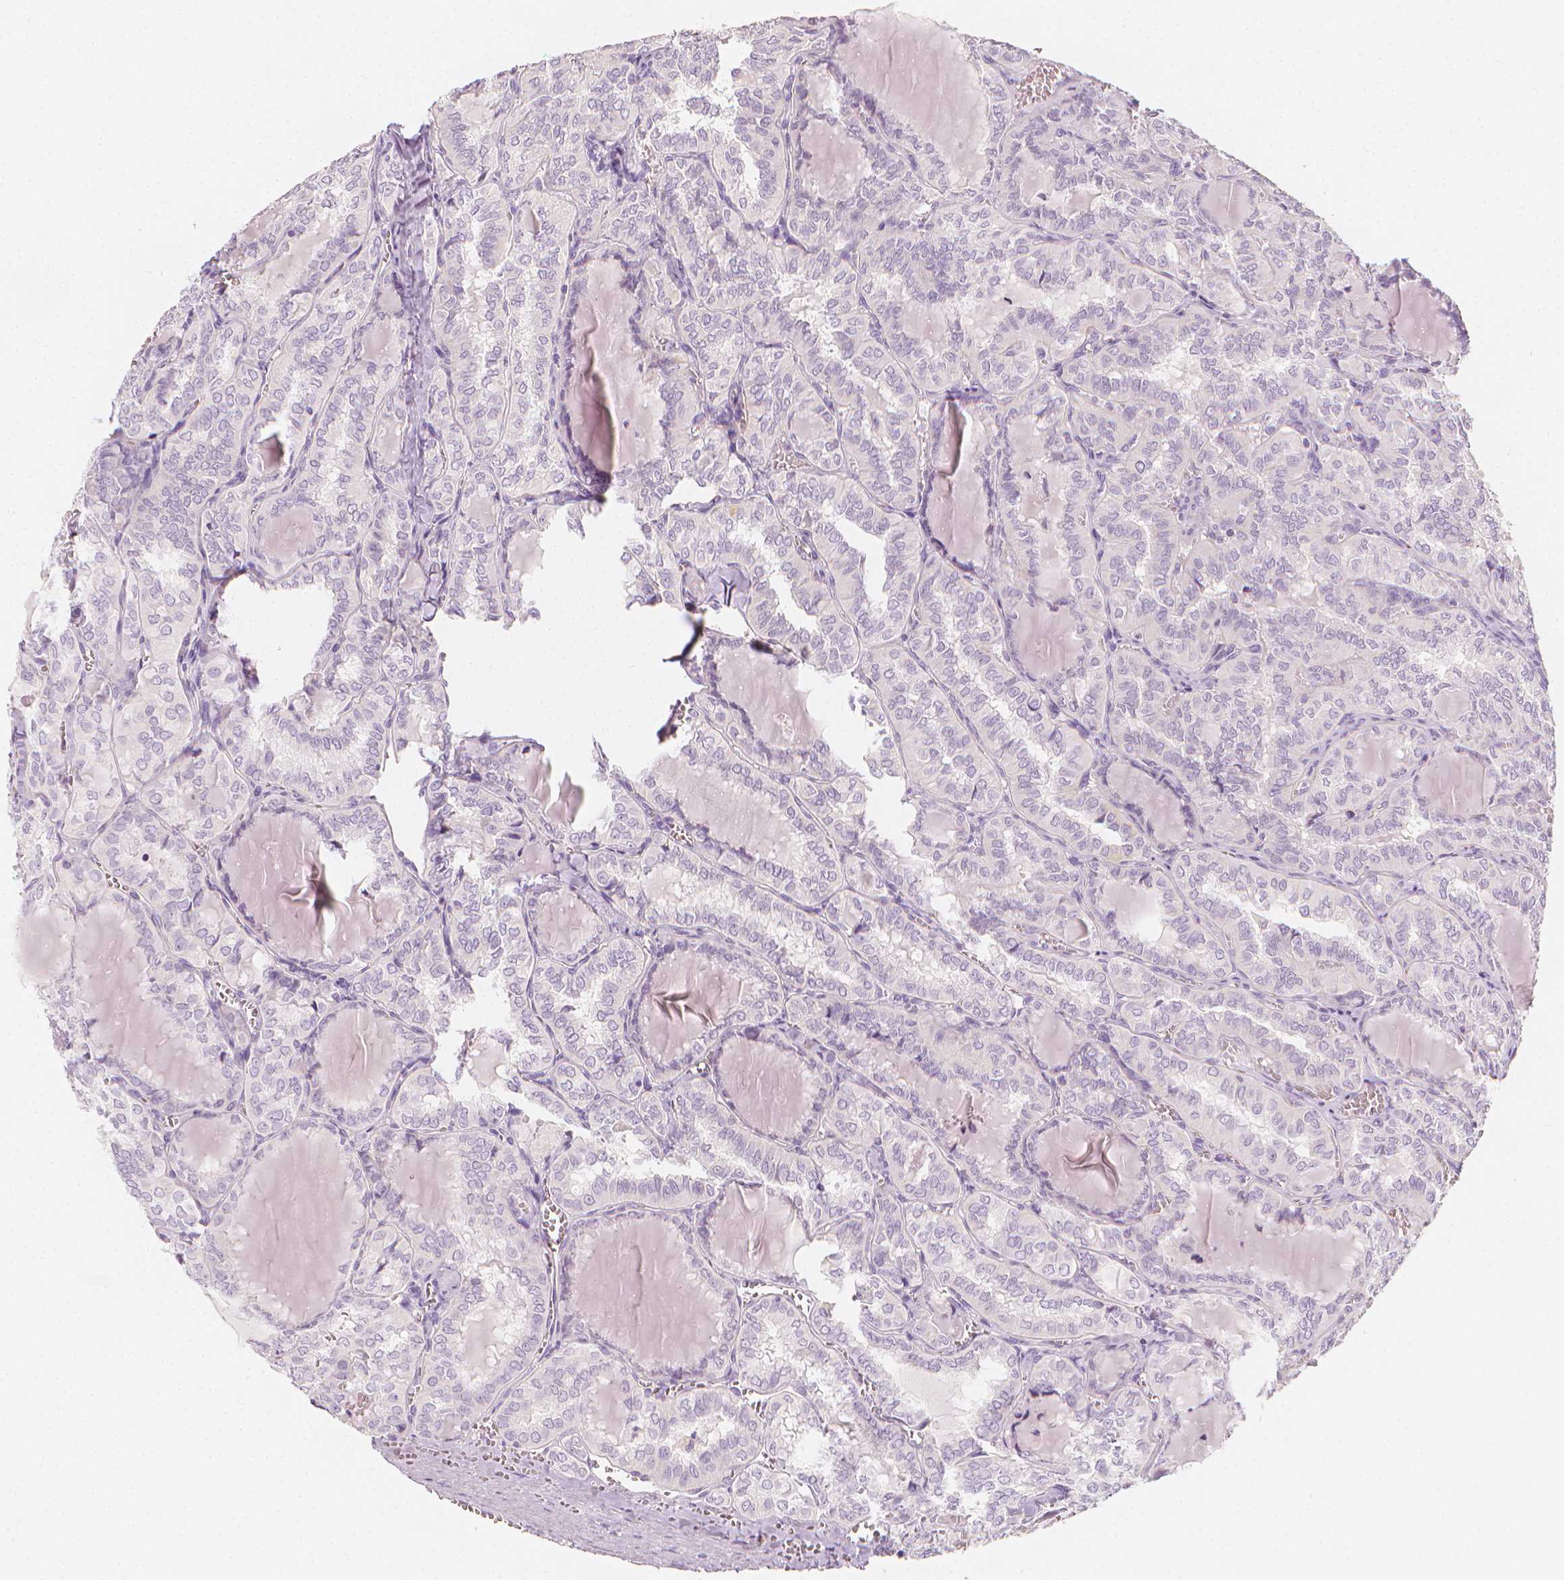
{"staining": {"intensity": "negative", "quantity": "none", "location": "none"}, "tissue": "thyroid cancer", "cell_type": "Tumor cells", "image_type": "cancer", "snomed": [{"axis": "morphology", "description": "Papillary adenocarcinoma, NOS"}, {"axis": "topography", "description": "Thyroid gland"}], "caption": "A histopathology image of human thyroid cancer is negative for staining in tumor cells. Nuclei are stained in blue.", "gene": "RBFOX1", "patient": {"sex": "female", "age": 41}}